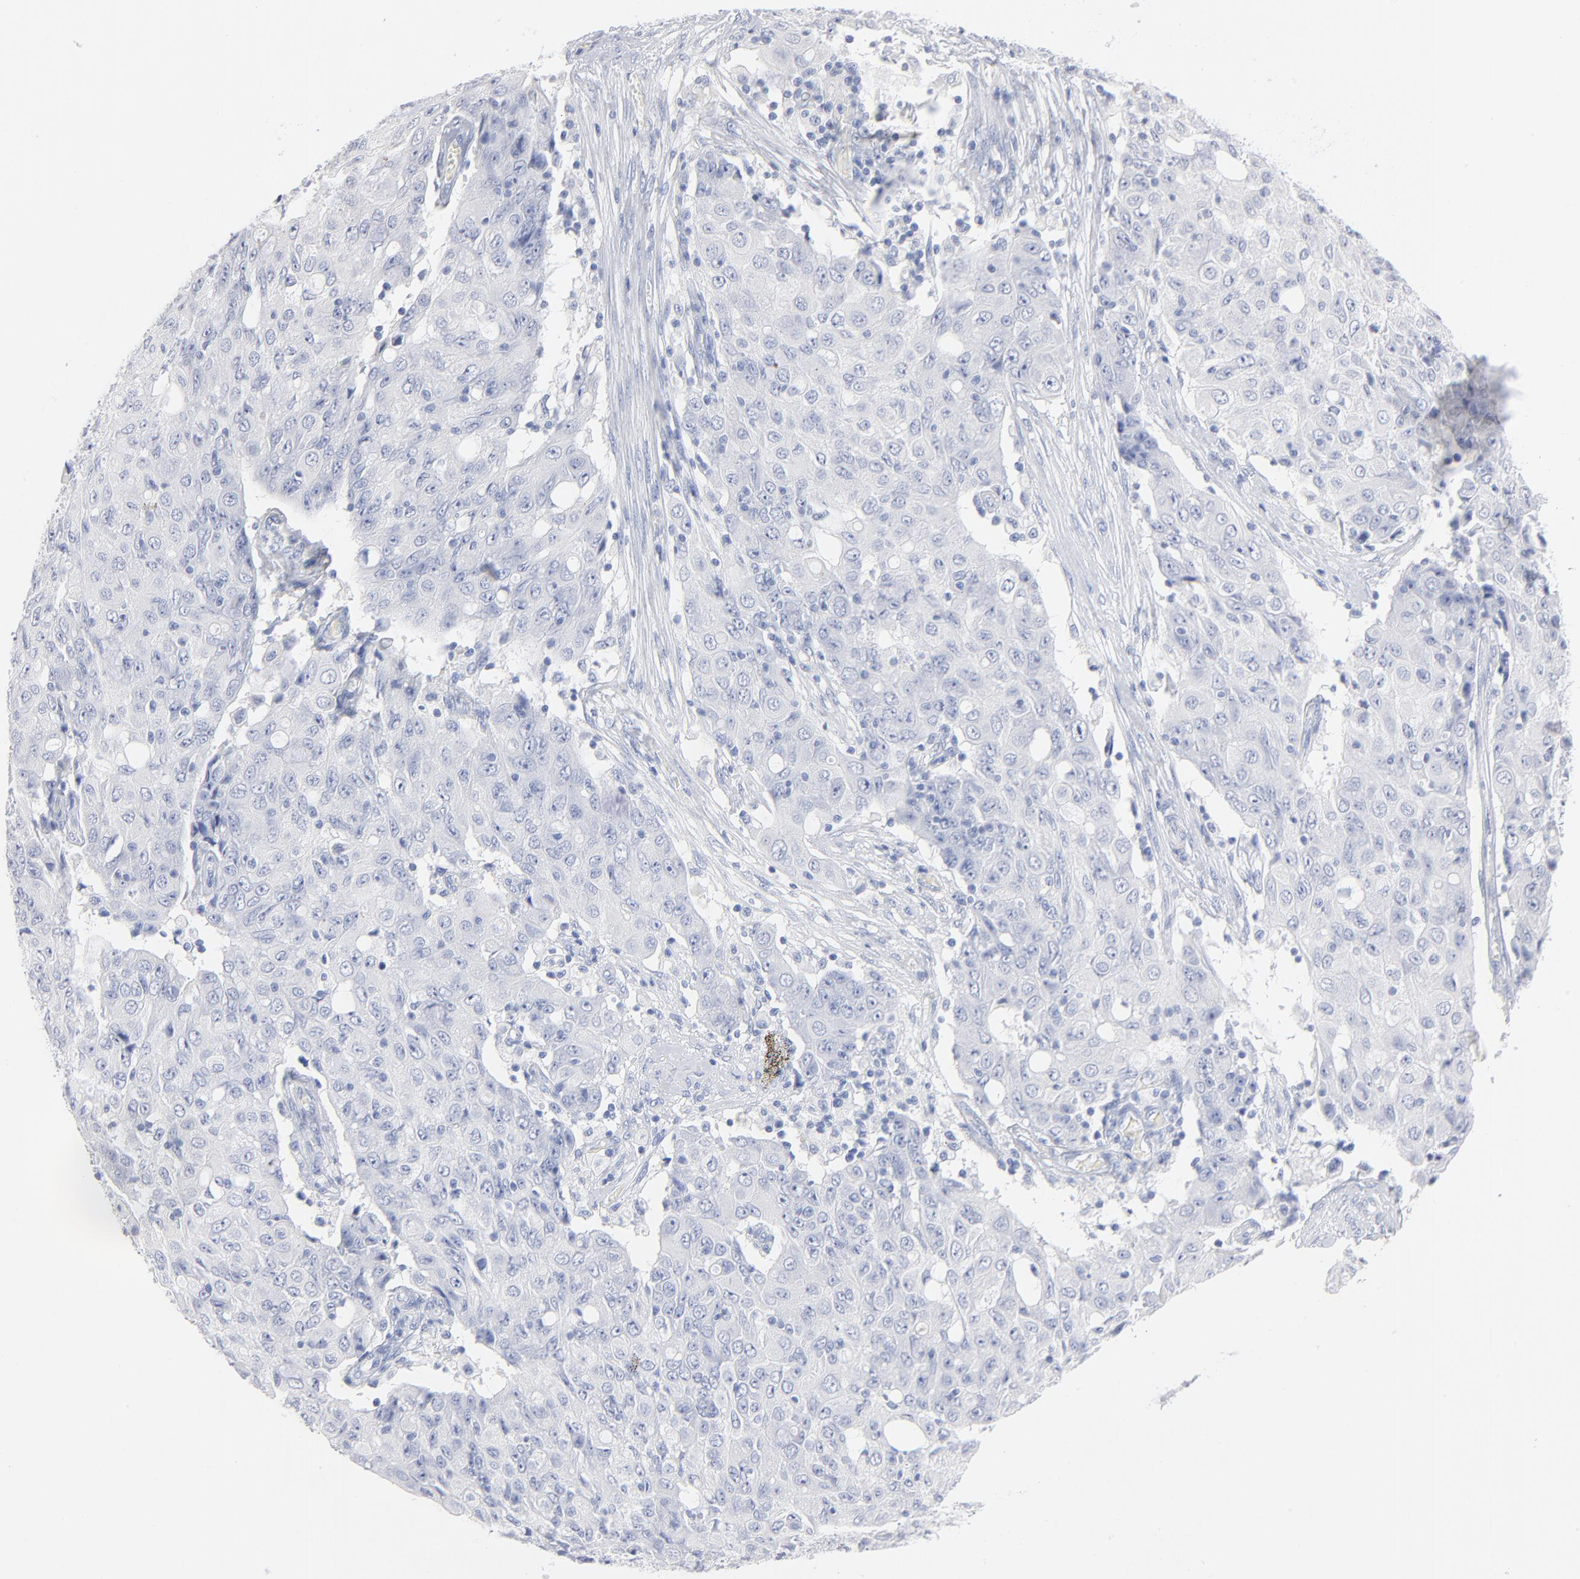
{"staining": {"intensity": "negative", "quantity": "none", "location": "none"}, "tissue": "ovarian cancer", "cell_type": "Tumor cells", "image_type": "cancer", "snomed": [{"axis": "morphology", "description": "Carcinoma, endometroid"}, {"axis": "topography", "description": "Ovary"}], "caption": "Protein analysis of ovarian cancer (endometroid carcinoma) demonstrates no significant expression in tumor cells.", "gene": "AGTR1", "patient": {"sex": "female", "age": 42}}